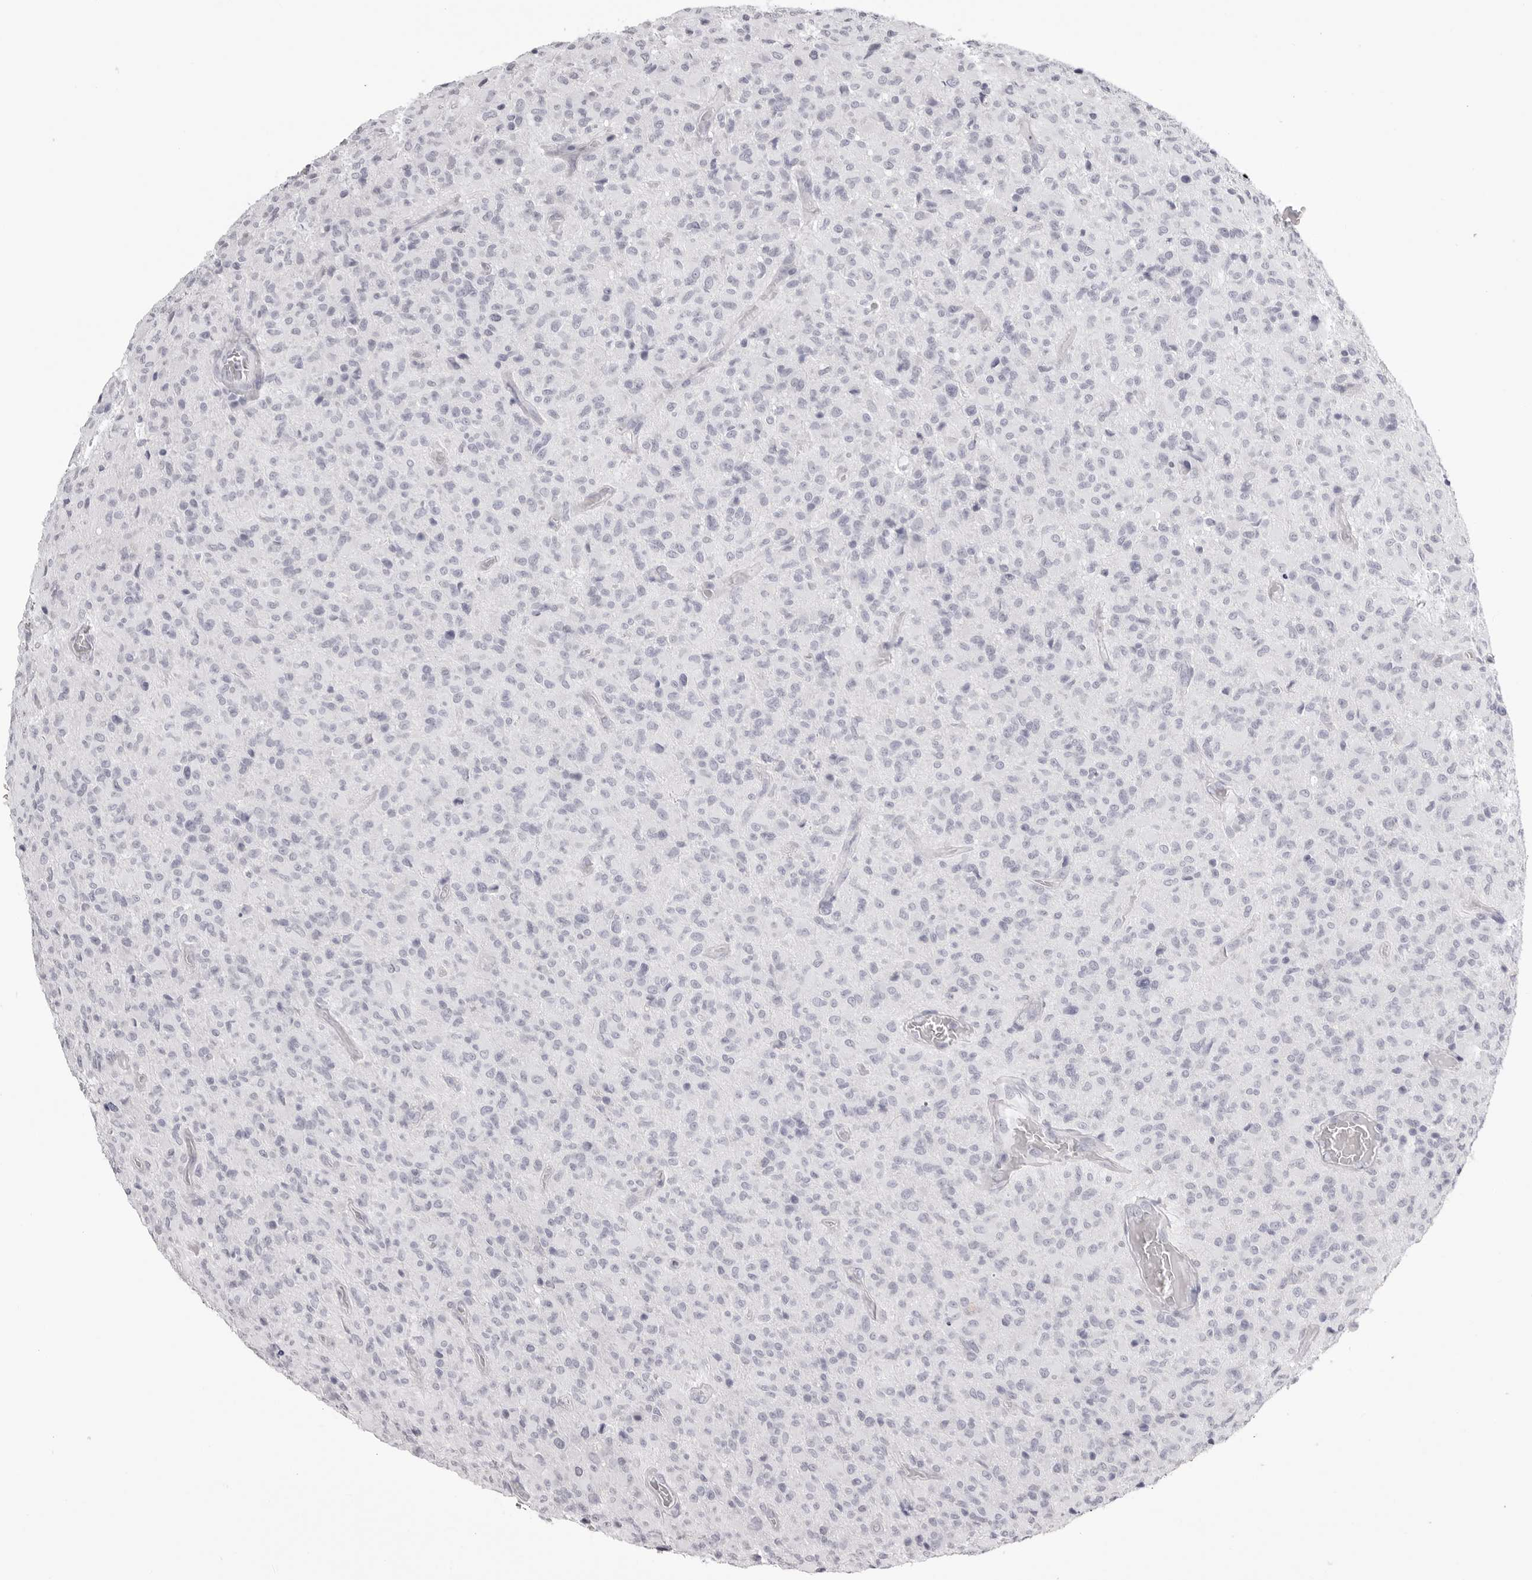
{"staining": {"intensity": "negative", "quantity": "none", "location": "none"}, "tissue": "glioma", "cell_type": "Tumor cells", "image_type": "cancer", "snomed": [{"axis": "morphology", "description": "Glioma, malignant, High grade"}, {"axis": "topography", "description": "Brain"}], "caption": "Human glioma stained for a protein using IHC shows no staining in tumor cells.", "gene": "CST1", "patient": {"sex": "female", "age": 57}}